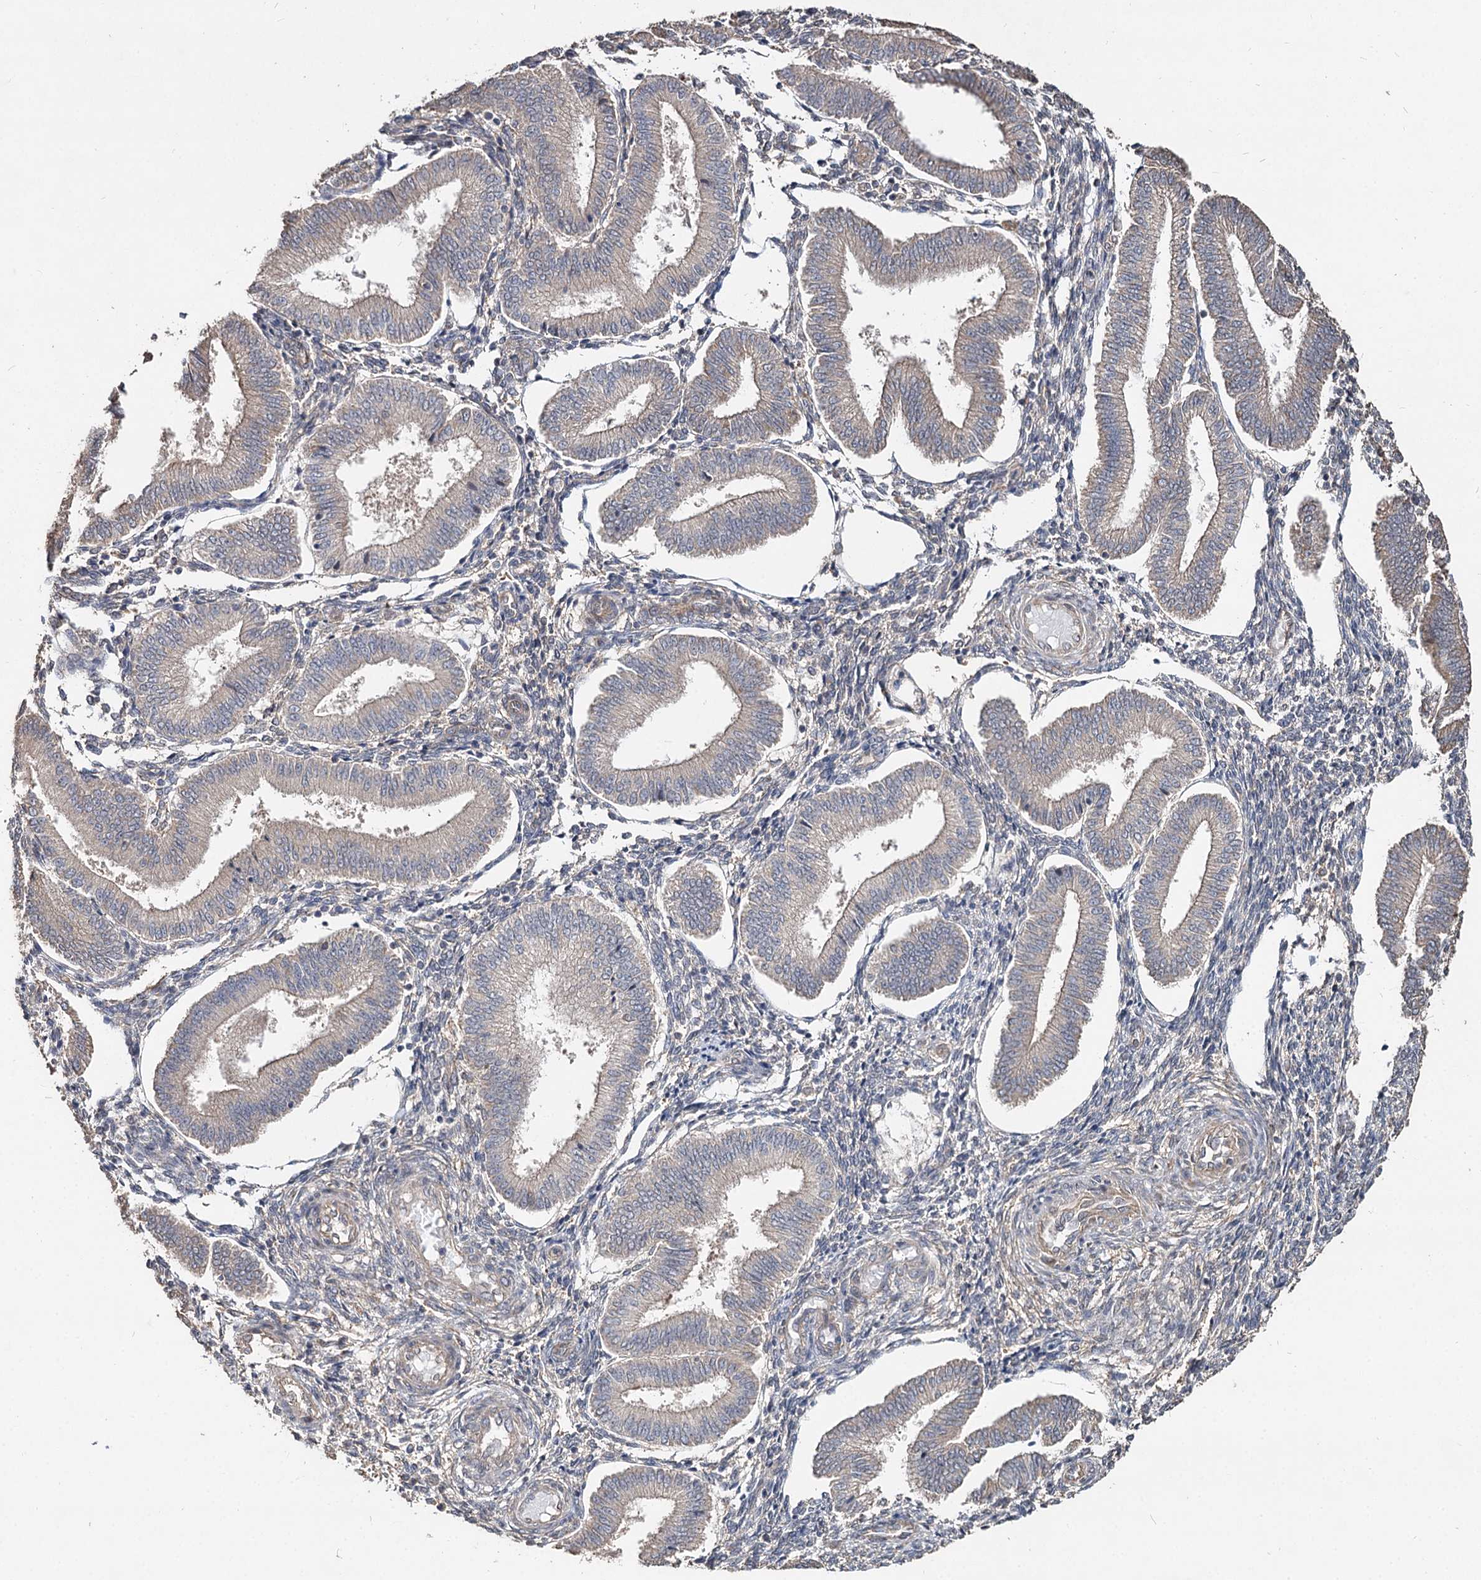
{"staining": {"intensity": "negative", "quantity": "none", "location": "none"}, "tissue": "endometrium", "cell_type": "Cells in endometrial stroma", "image_type": "normal", "snomed": [{"axis": "morphology", "description": "Normal tissue, NOS"}, {"axis": "topography", "description": "Endometrium"}], "caption": "Cells in endometrial stroma show no significant protein expression in normal endometrium. (DAB (3,3'-diaminobenzidine) immunohistochemistry, high magnification).", "gene": "SPART", "patient": {"sex": "female", "age": 39}}